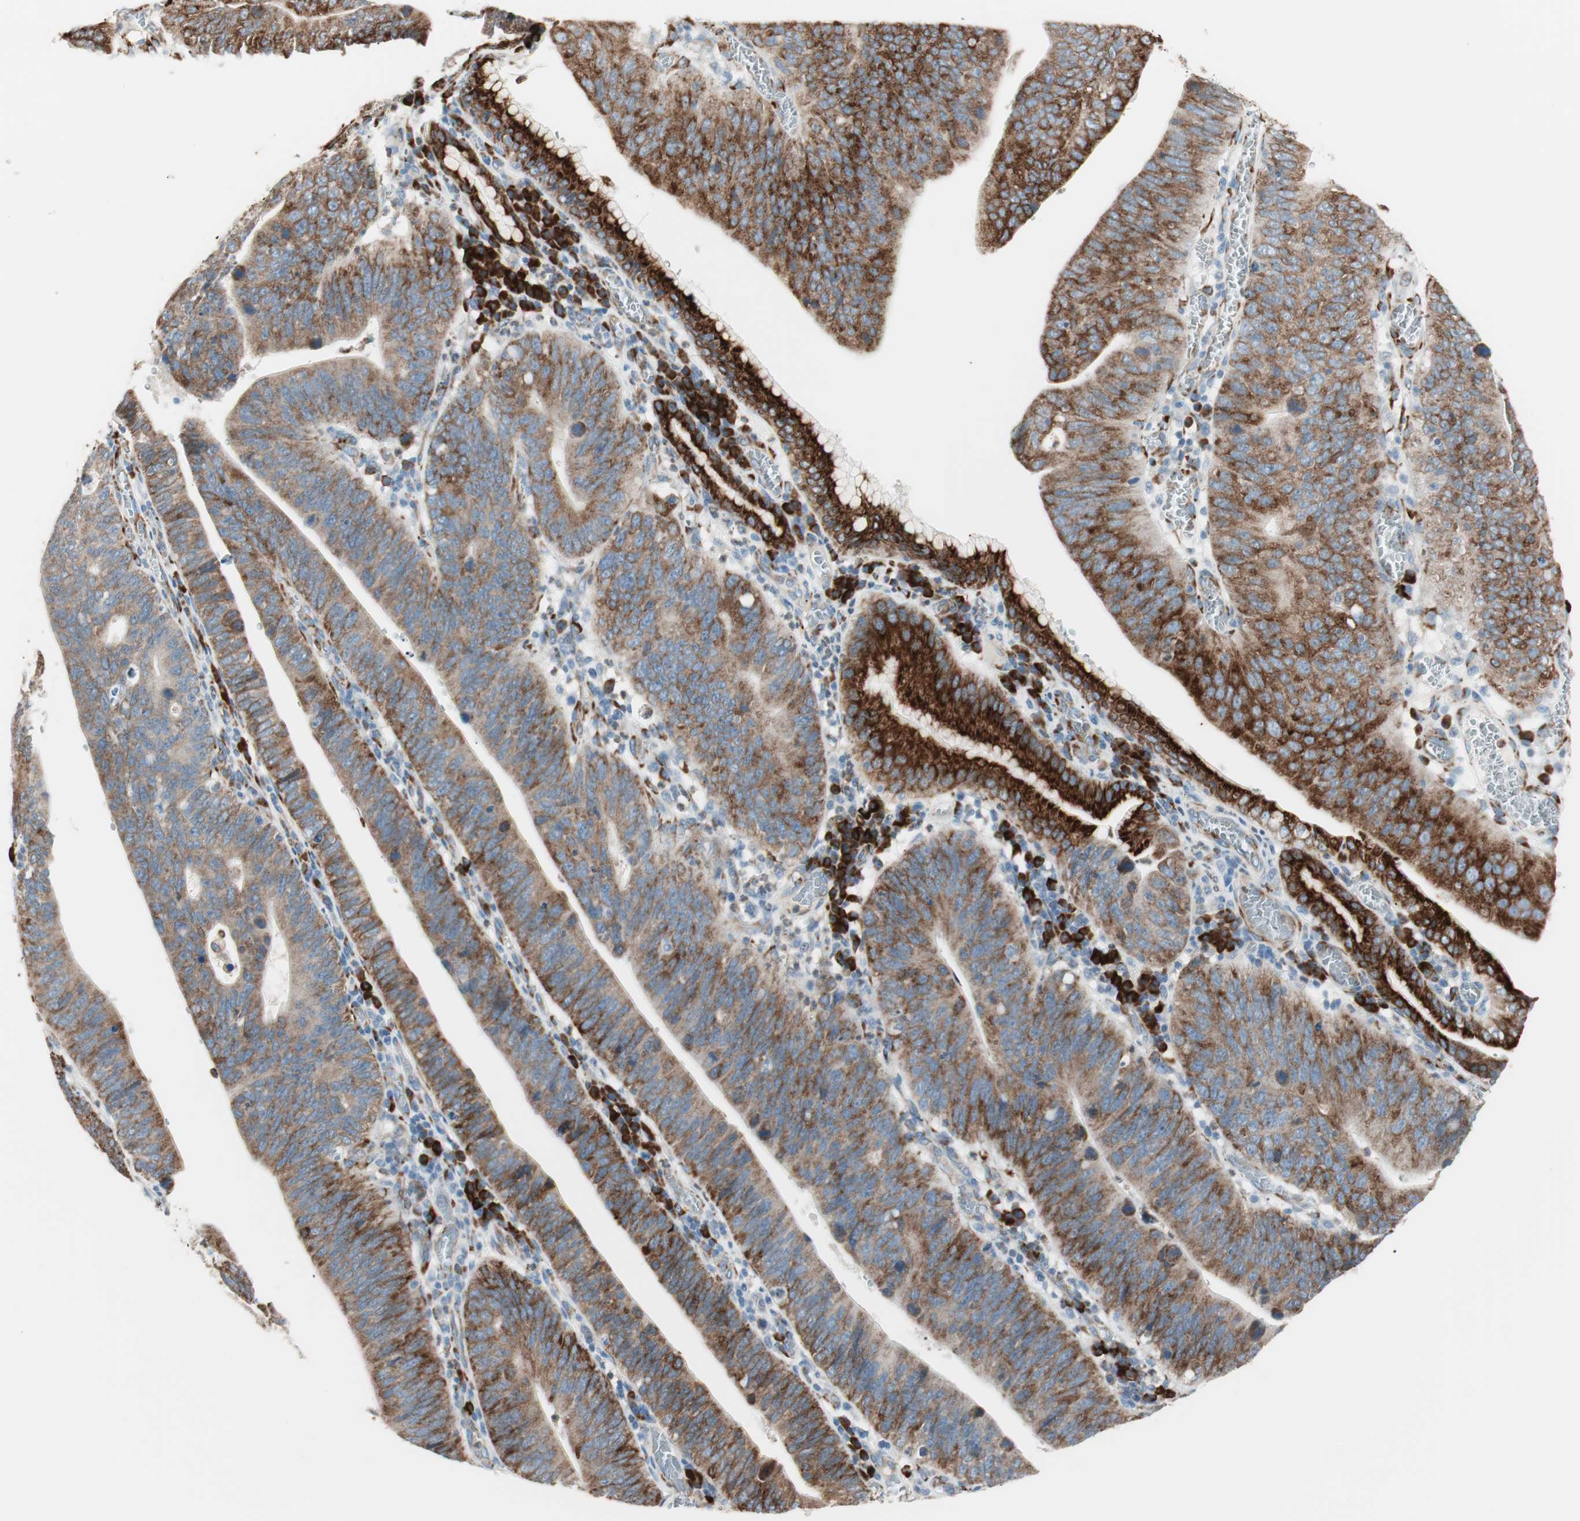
{"staining": {"intensity": "strong", "quantity": ">75%", "location": "cytoplasmic/membranous"}, "tissue": "stomach cancer", "cell_type": "Tumor cells", "image_type": "cancer", "snomed": [{"axis": "morphology", "description": "Adenocarcinoma, NOS"}, {"axis": "topography", "description": "Stomach"}], "caption": "IHC of stomach adenocarcinoma exhibits high levels of strong cytoplasmic/membranous staining in approximately >75% of tumor cells. Using DAB (brown) and hematoxylin (blue) stains, captured at high magnification using brightfield microscopy.", "gene": "P4HTM", "patient": {"sex": "male", "age": 59}}